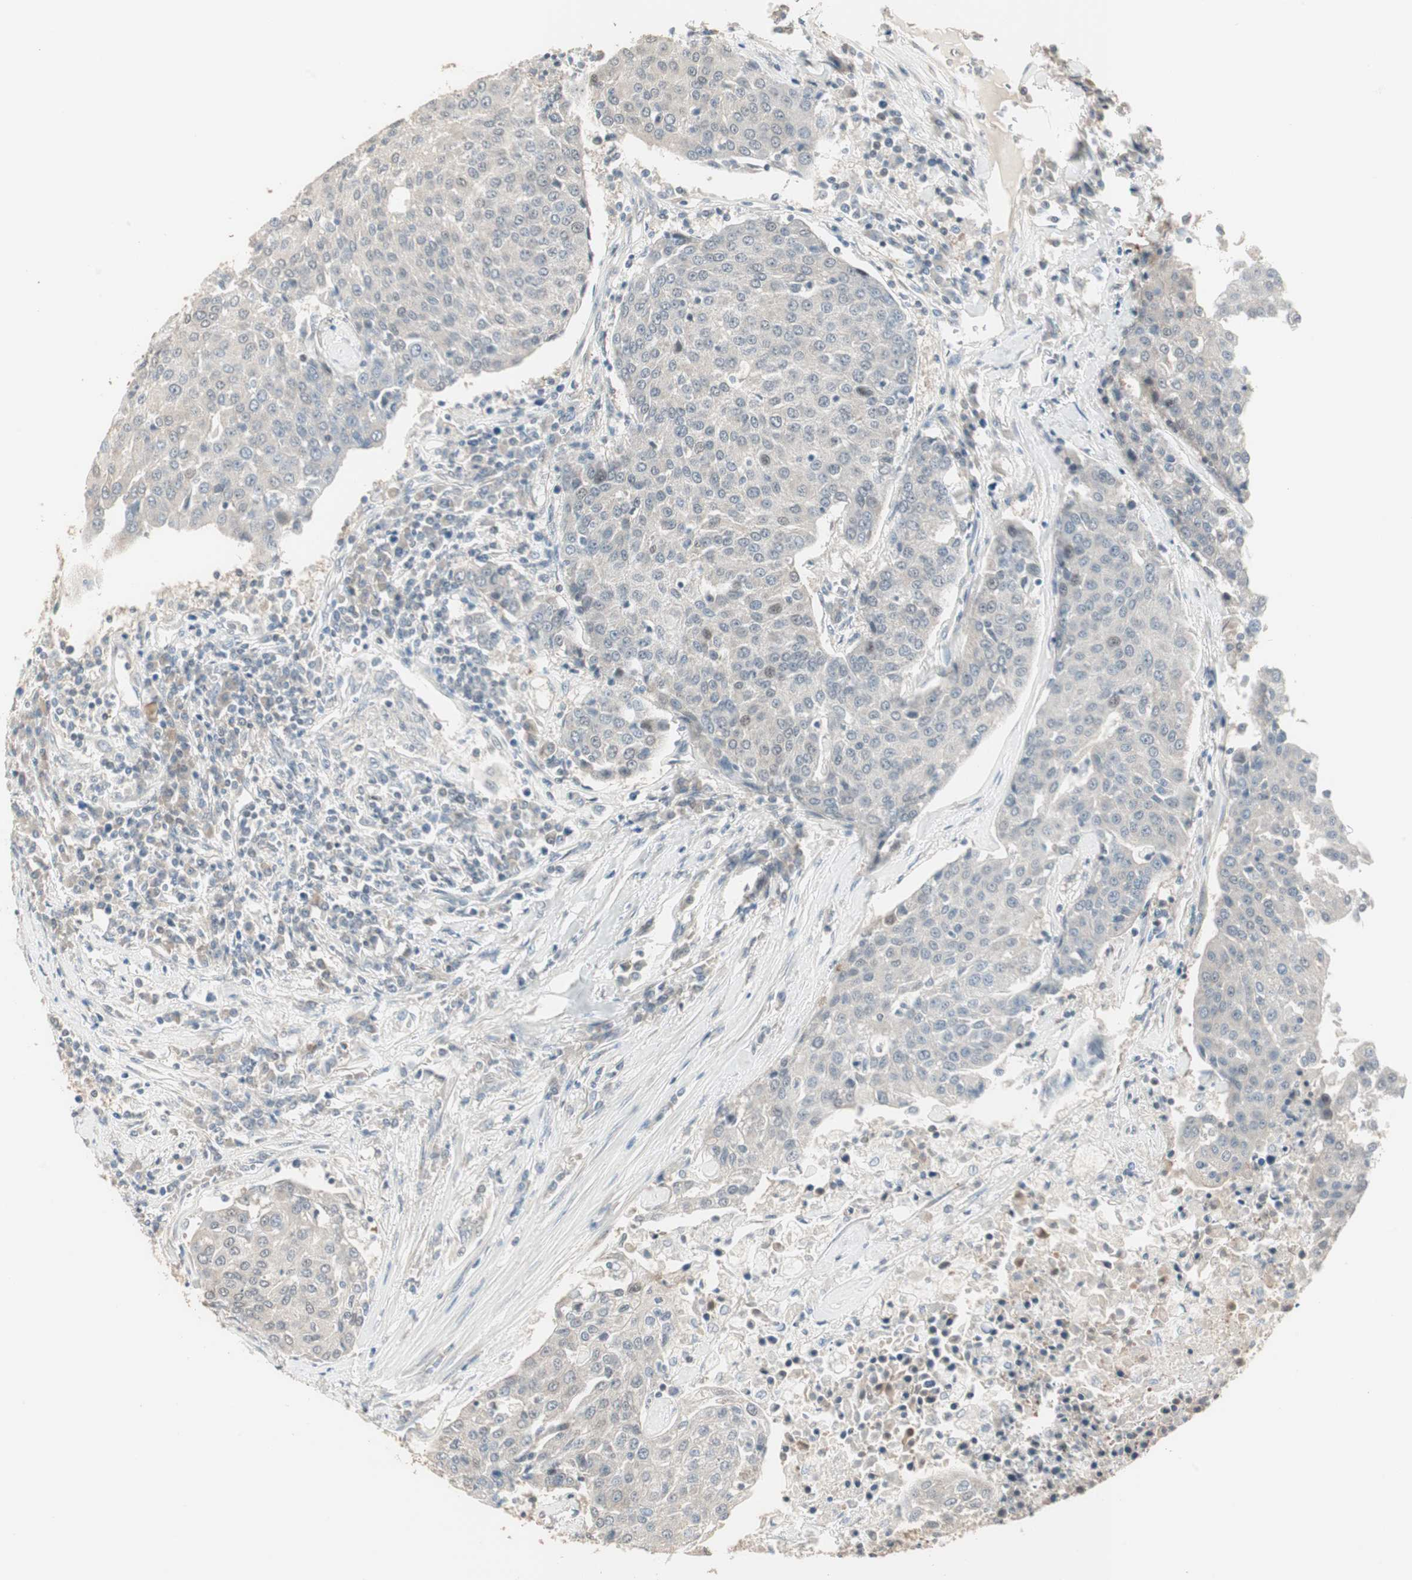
{"staining": {"intensity": "weak", "quantity": "<25%", "location": "nuclear"}, "tissue": "urothelial cancer", "cell_type": "Tumor cells", "image_type": "cancer", "snomed": [{"axis": "morphology", "description": "Urothelial carcinoma, High grade"}, {"axis": "topography", "description": "Urinary bladder"}], "caption": "This is an immunohistochemistry (IHC) photomicrograph of human urothelial cancer. There is no positivity in tumor cells.", "gene": "PDZK1", "patient": {"sex": "female", "age": 85}}